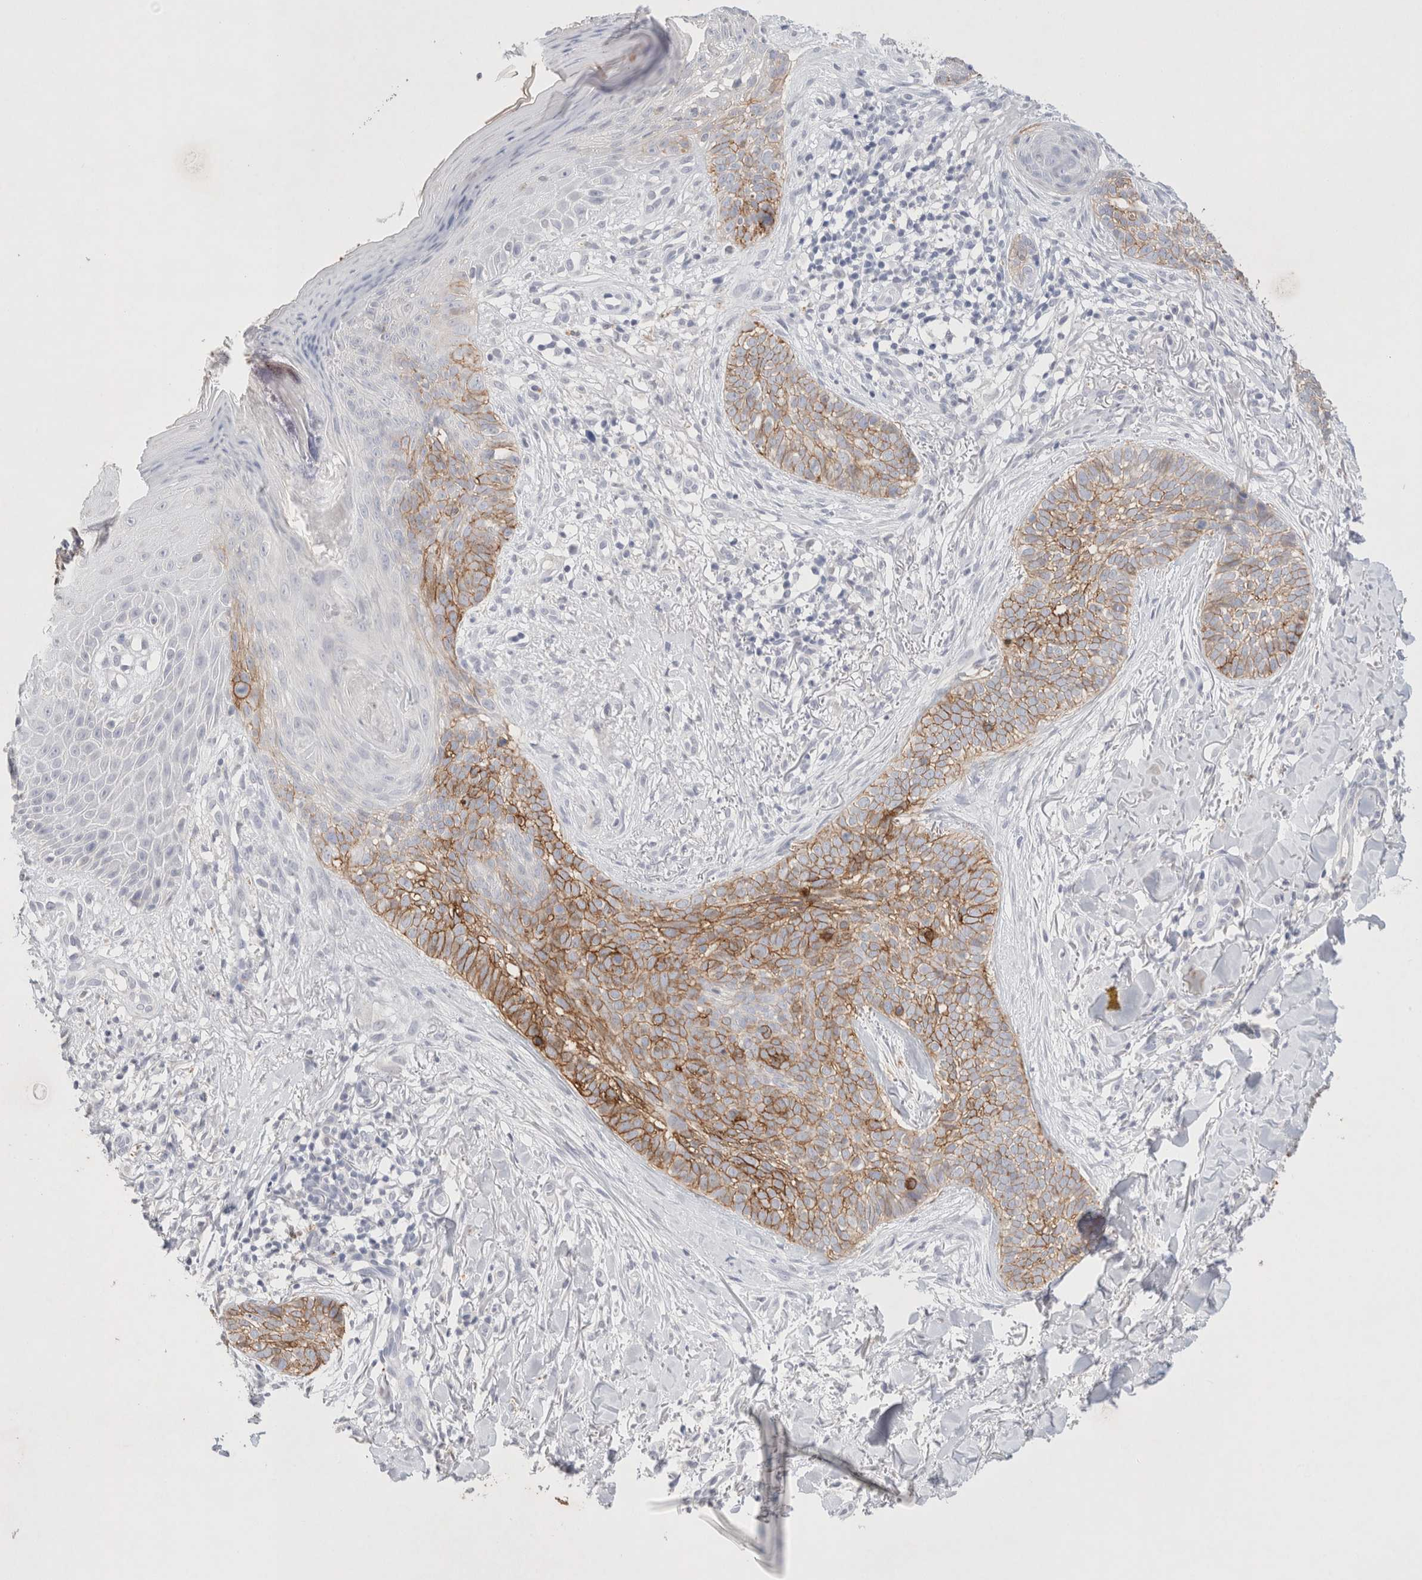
{"staining": {"intensity": "moderate", "quantity": ">75%", "location": "cytoplasmic/membranous"}, "tissue": "skin cancer", "cell_type": "Tumor cells", "image_type": "cancer", "snomed": [{"axis": "morphology", "description": "Normal tissue, NOS"}, {"axis": "morphology", "description": "Basal cell carcinoma"}, {"axis": "topography", "description": "Skin"}], "caption": "High-magnification brightfield microscopy of skin basal cell carcinoma stained with DAB (brown) and counterstained with hematoxylin (blue). tumor cells exhibit moderate cytoplasmic/membranous expression is seen in approximately>75% of cells. The staining was performed using DAB to visualize the protein expression in brown, while the nuclei were stained in blue with hematoxylin (Magnification: 20x).", "gene": "EPCAM", "patient": {"sex": "male", "age": 67}}